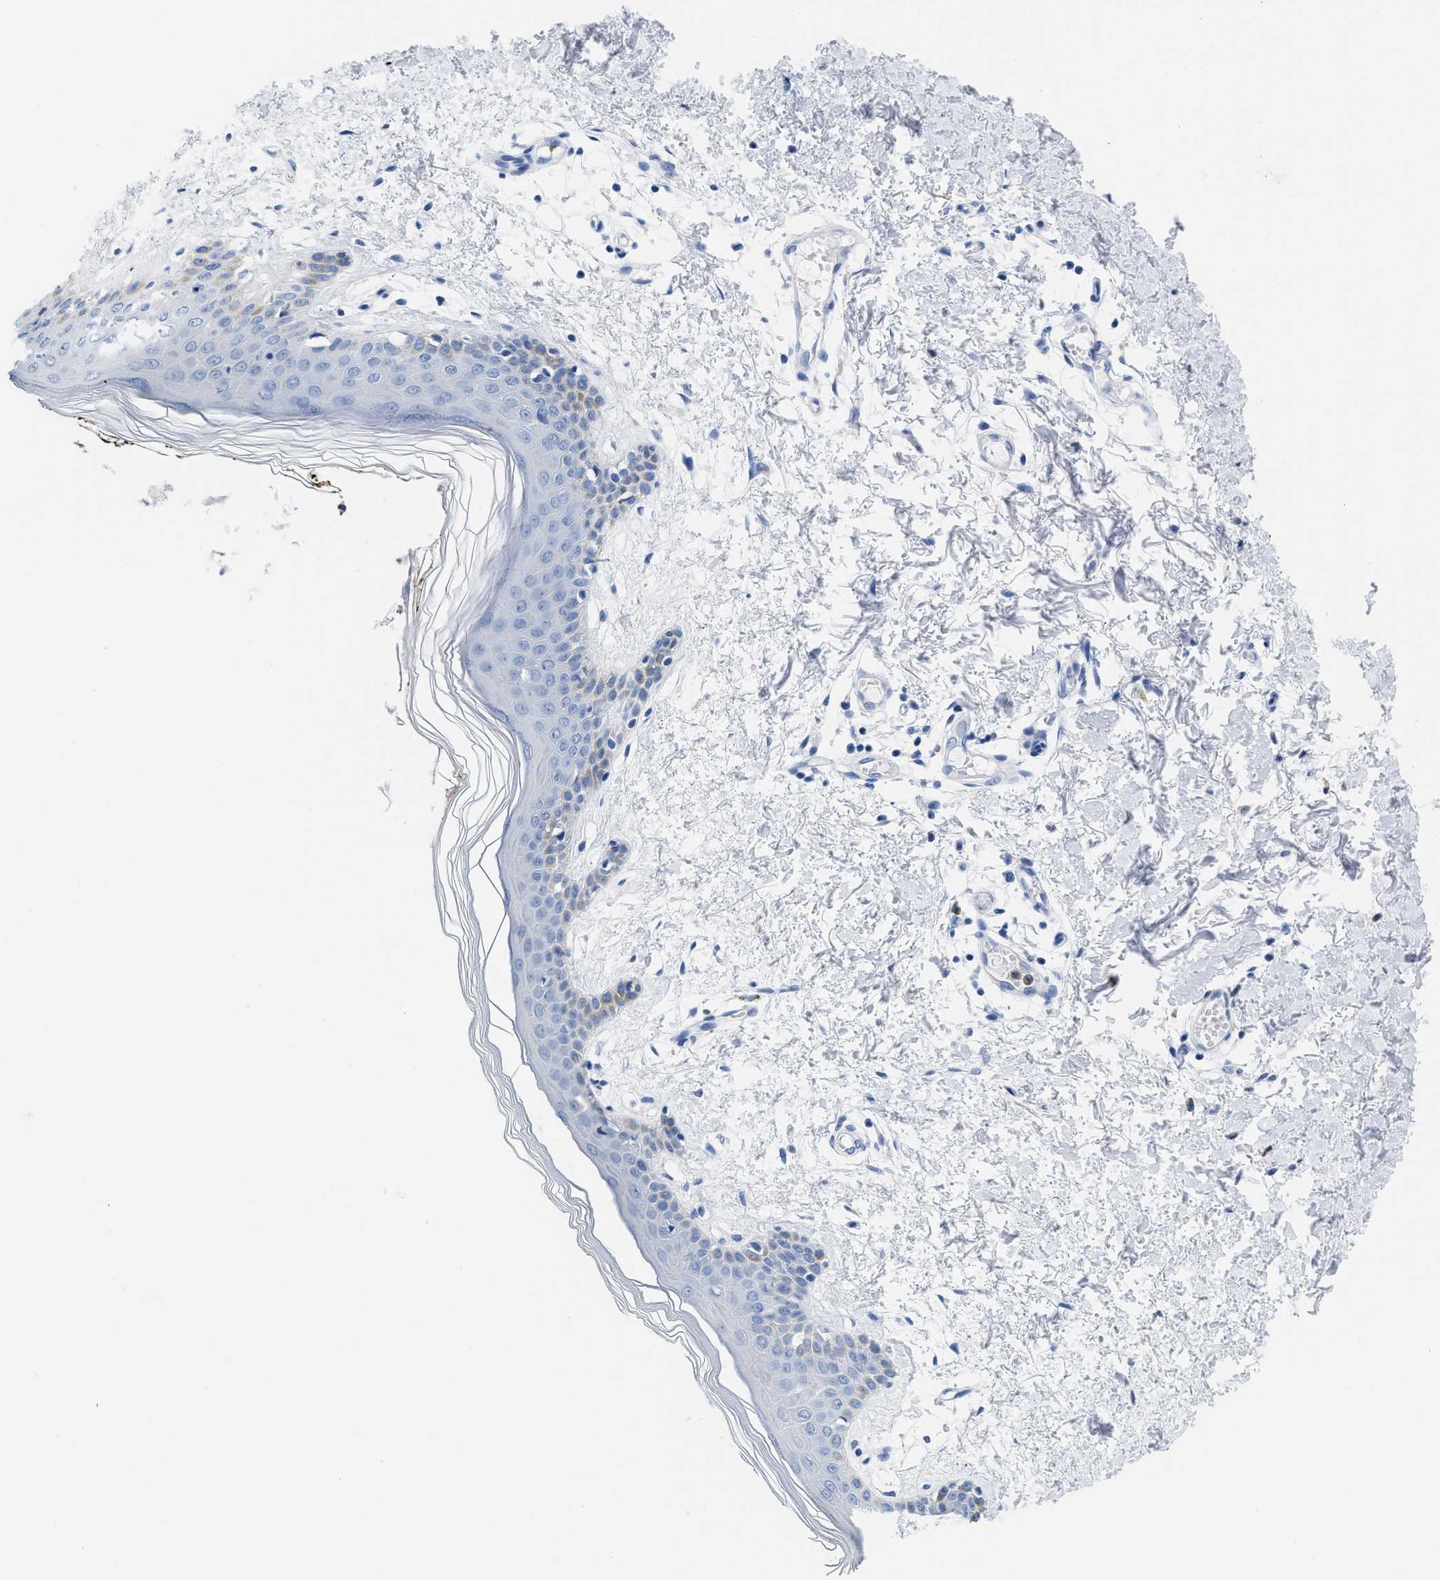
{"staining": {"intensity": "negative", "quantity": "none", "location": "none"}, "tissue": "skin", "cell_type": "Fibroblasts", "image_type": "normal", "snomed": [{"axis": "morphology", "description": "Normal tissue, NOS"}, {"axis": "topography", "description": "Skin"}], "caption": "High power microscopy image of an immunohistochemistry (IHC) histopathology image of unremarkable skin, revealing no significant positivity in fibroblasts.", "gene": "CR1", "patient": {"sex": "male", "age": 53}}